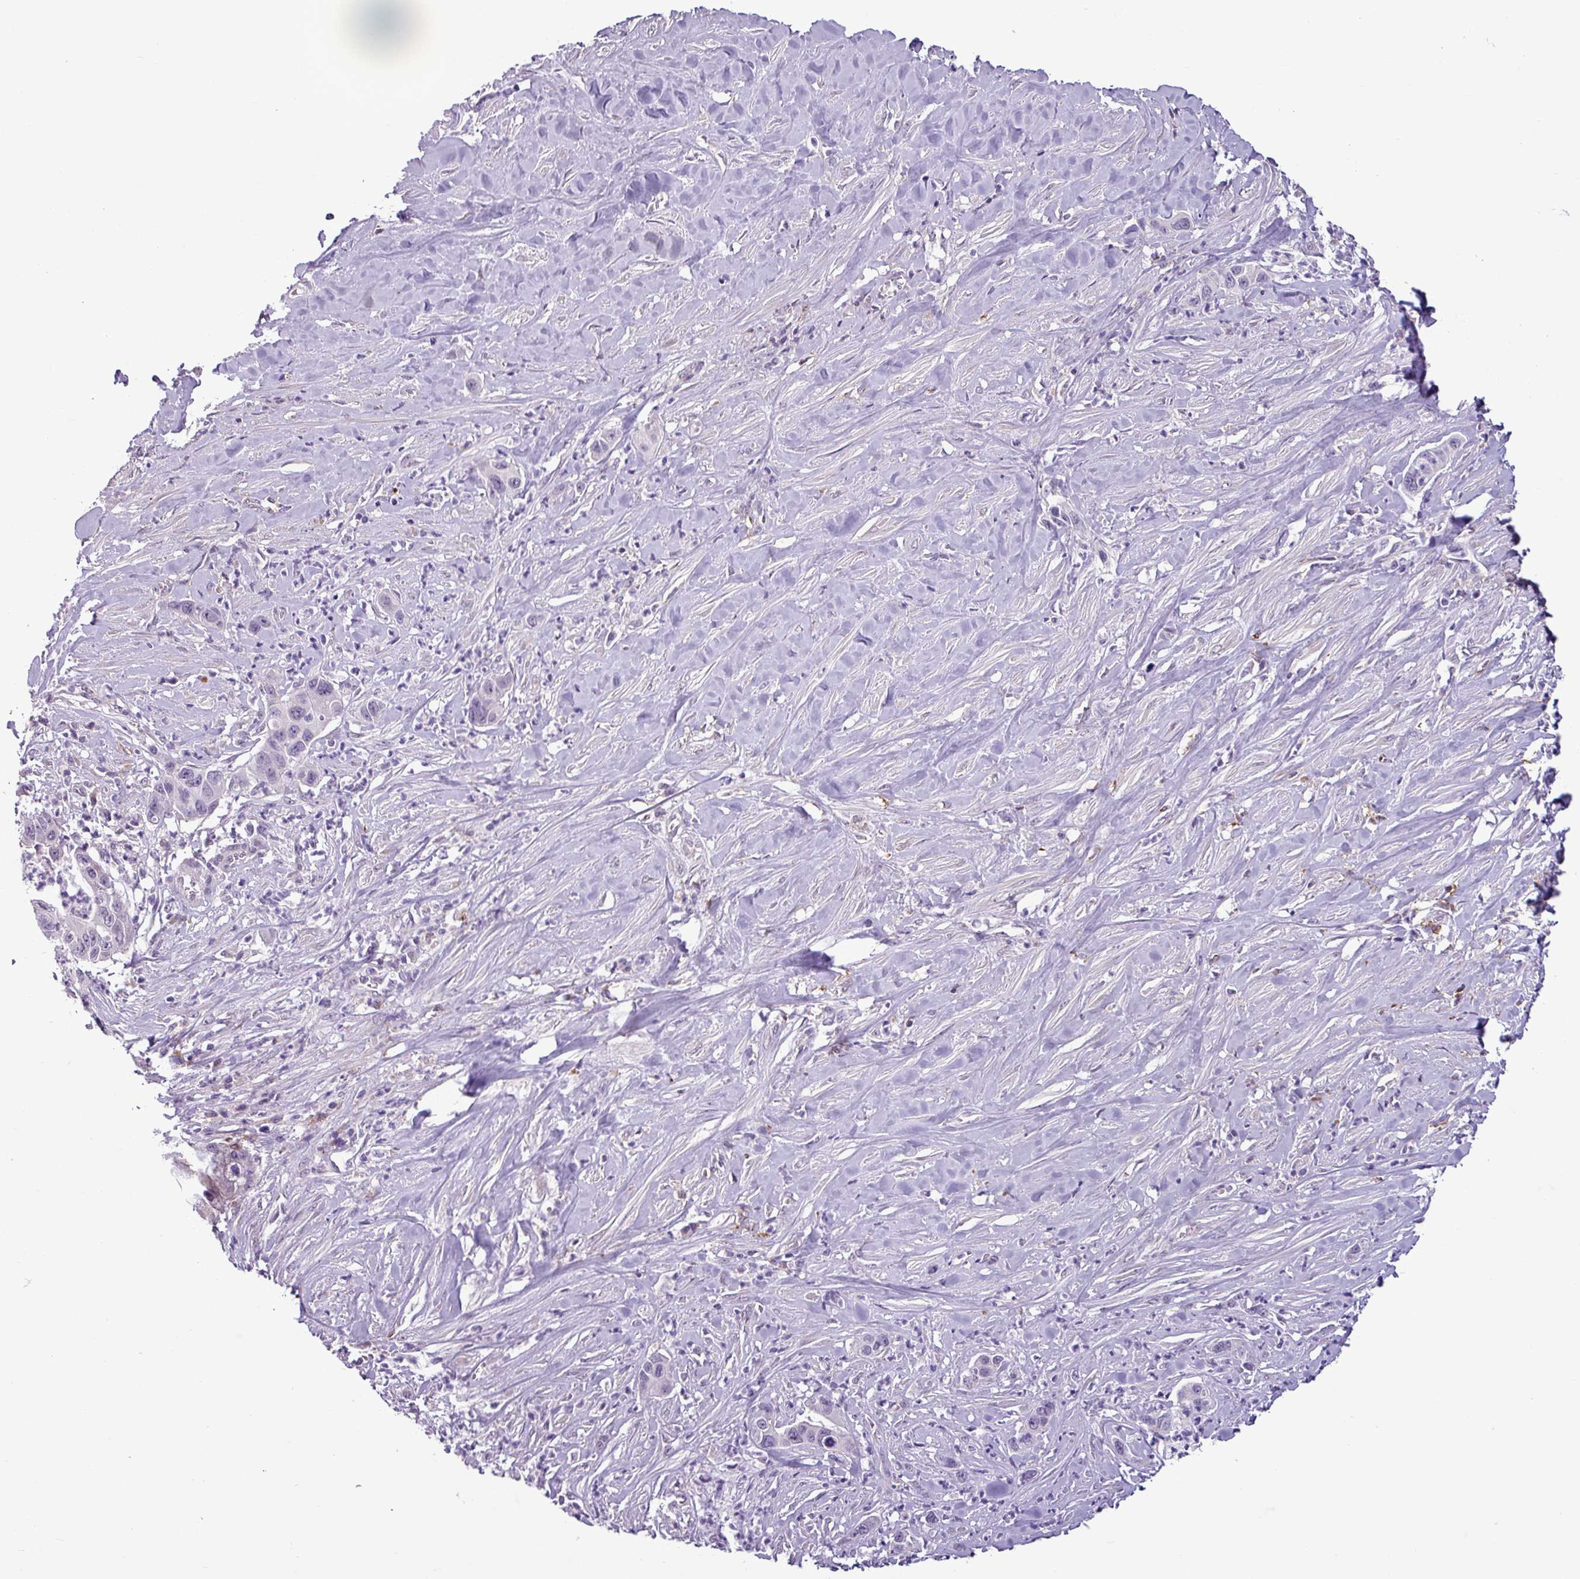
{"staining": {"intensity": "negative", "quantity": "none", "location": "none"}, "tissue": "pancreatic cancer", "cell_type": "Tumor cells", "image_type": "cancer", "snomed": [{"axis": "morphology", "description": "Adenocarcinoma, NOS"}, {"axis": "topography", "description": "Pancreas"}], "caption": "High magnification brightfield microscopy of adenocarcinoma (pancreatic) stained with DAB (3,3'-diaminobenzidine) (brown) and counterstained with hematoxylin (blue): tumor cells show no significant expression.", "gene": "C9orf24", "patient": {"sex": "male", "age": 73}}